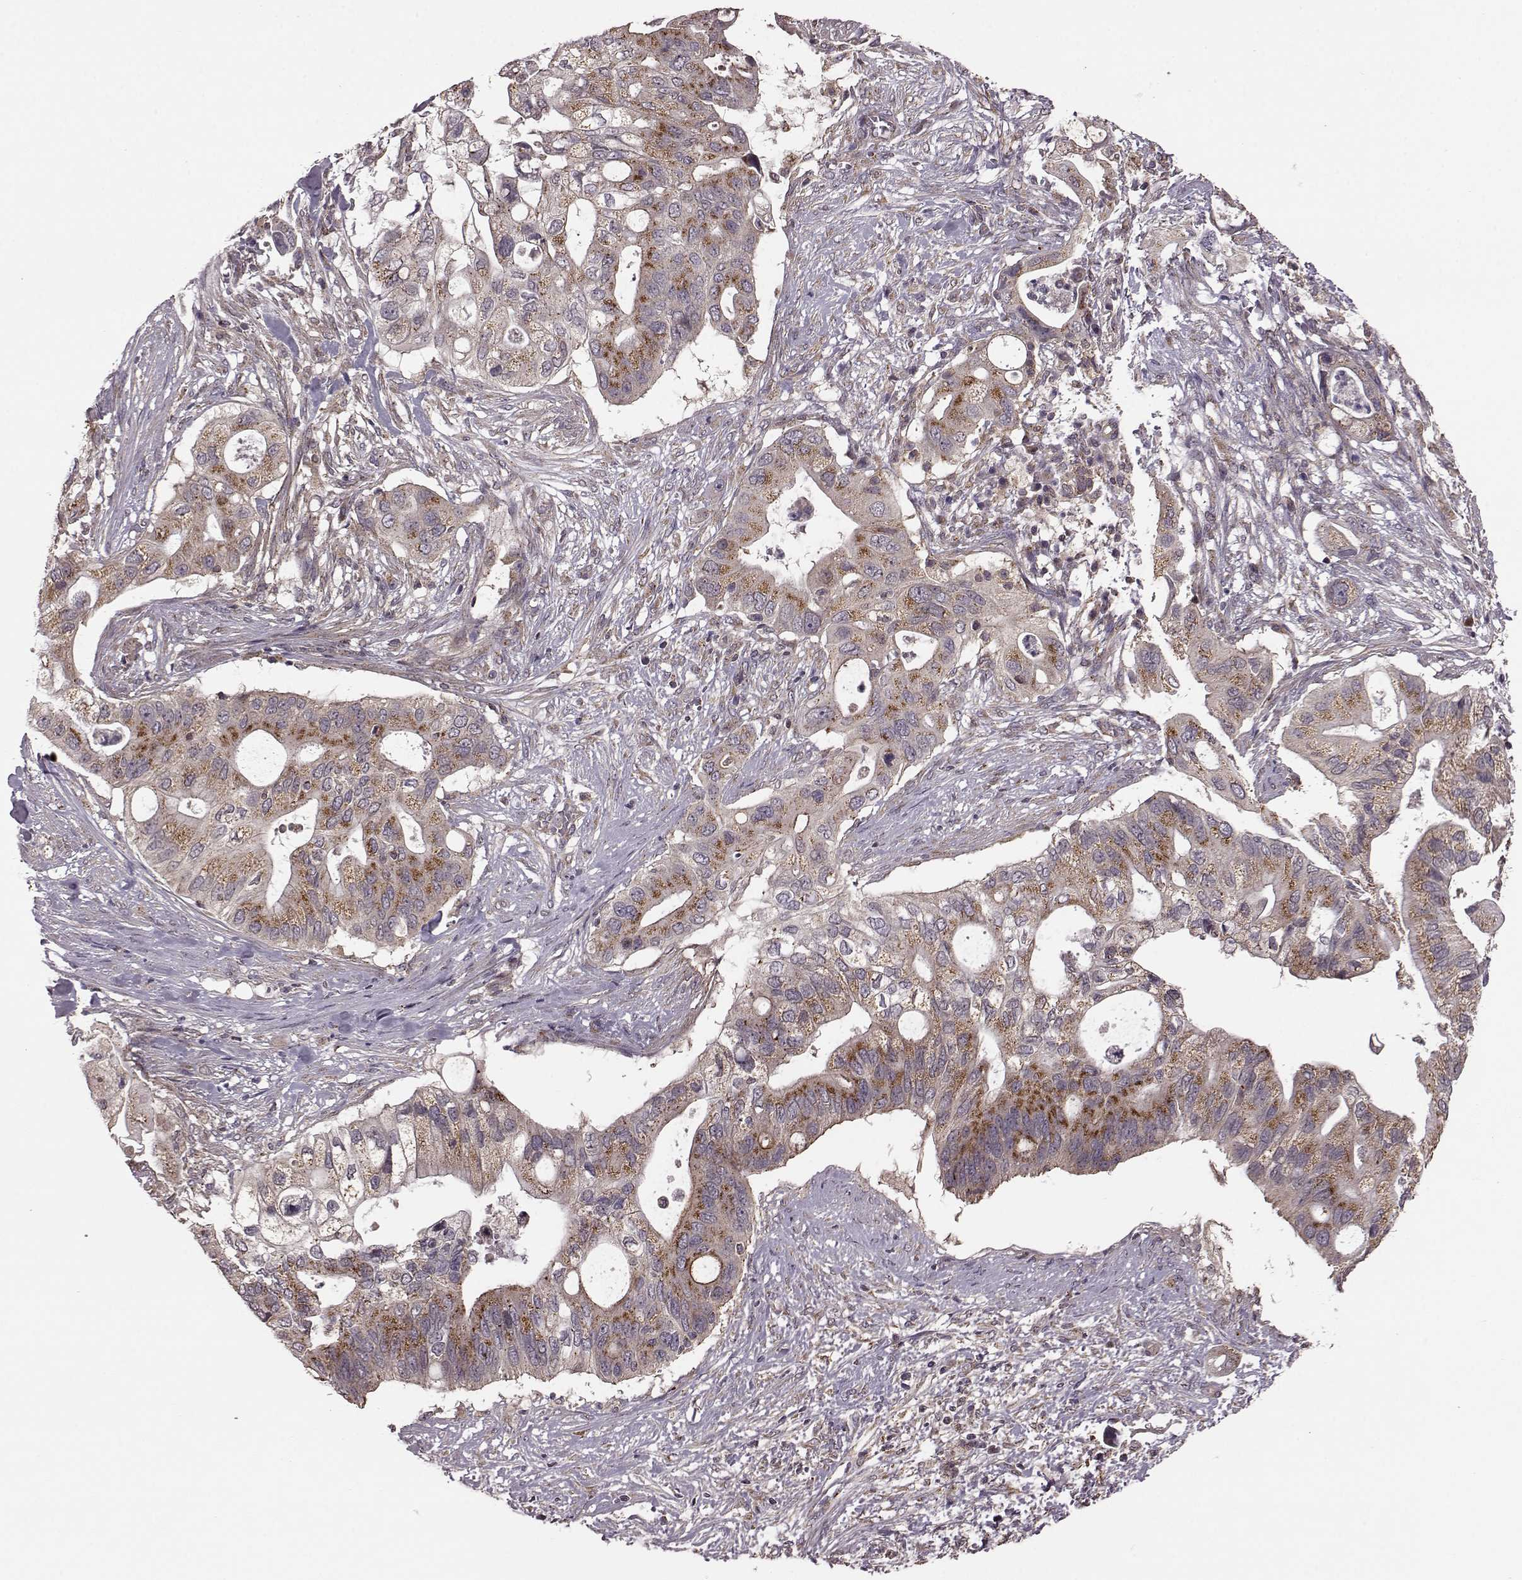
{"staining": {"intensity": "weak", "quantity": ">75%", "location": "cytoplasmic/membranous"}, "tissue": "pancreatic cancer", "cell_type": "Tumor cells", "image_type": "cancer", "snomed": [{"axis": "morphology", "description": "Adenocarcinoma, NOS"}, {"axis": "topography", "description": "Pancreas"}], "caption": "IHC staining of pancreatic cancer, which demonstrates low levels of weak cytoplasmic/membranous expression in about >75% of tumor cells indicating weak cytoplasmic/membranous protein staining. The staining was performed using DAB (brown) for protein detection and nuclei were counterstained in hematoxylin (blue).", "gene": "FNIP2", "patient": {"sex": "female", "age": 72}}